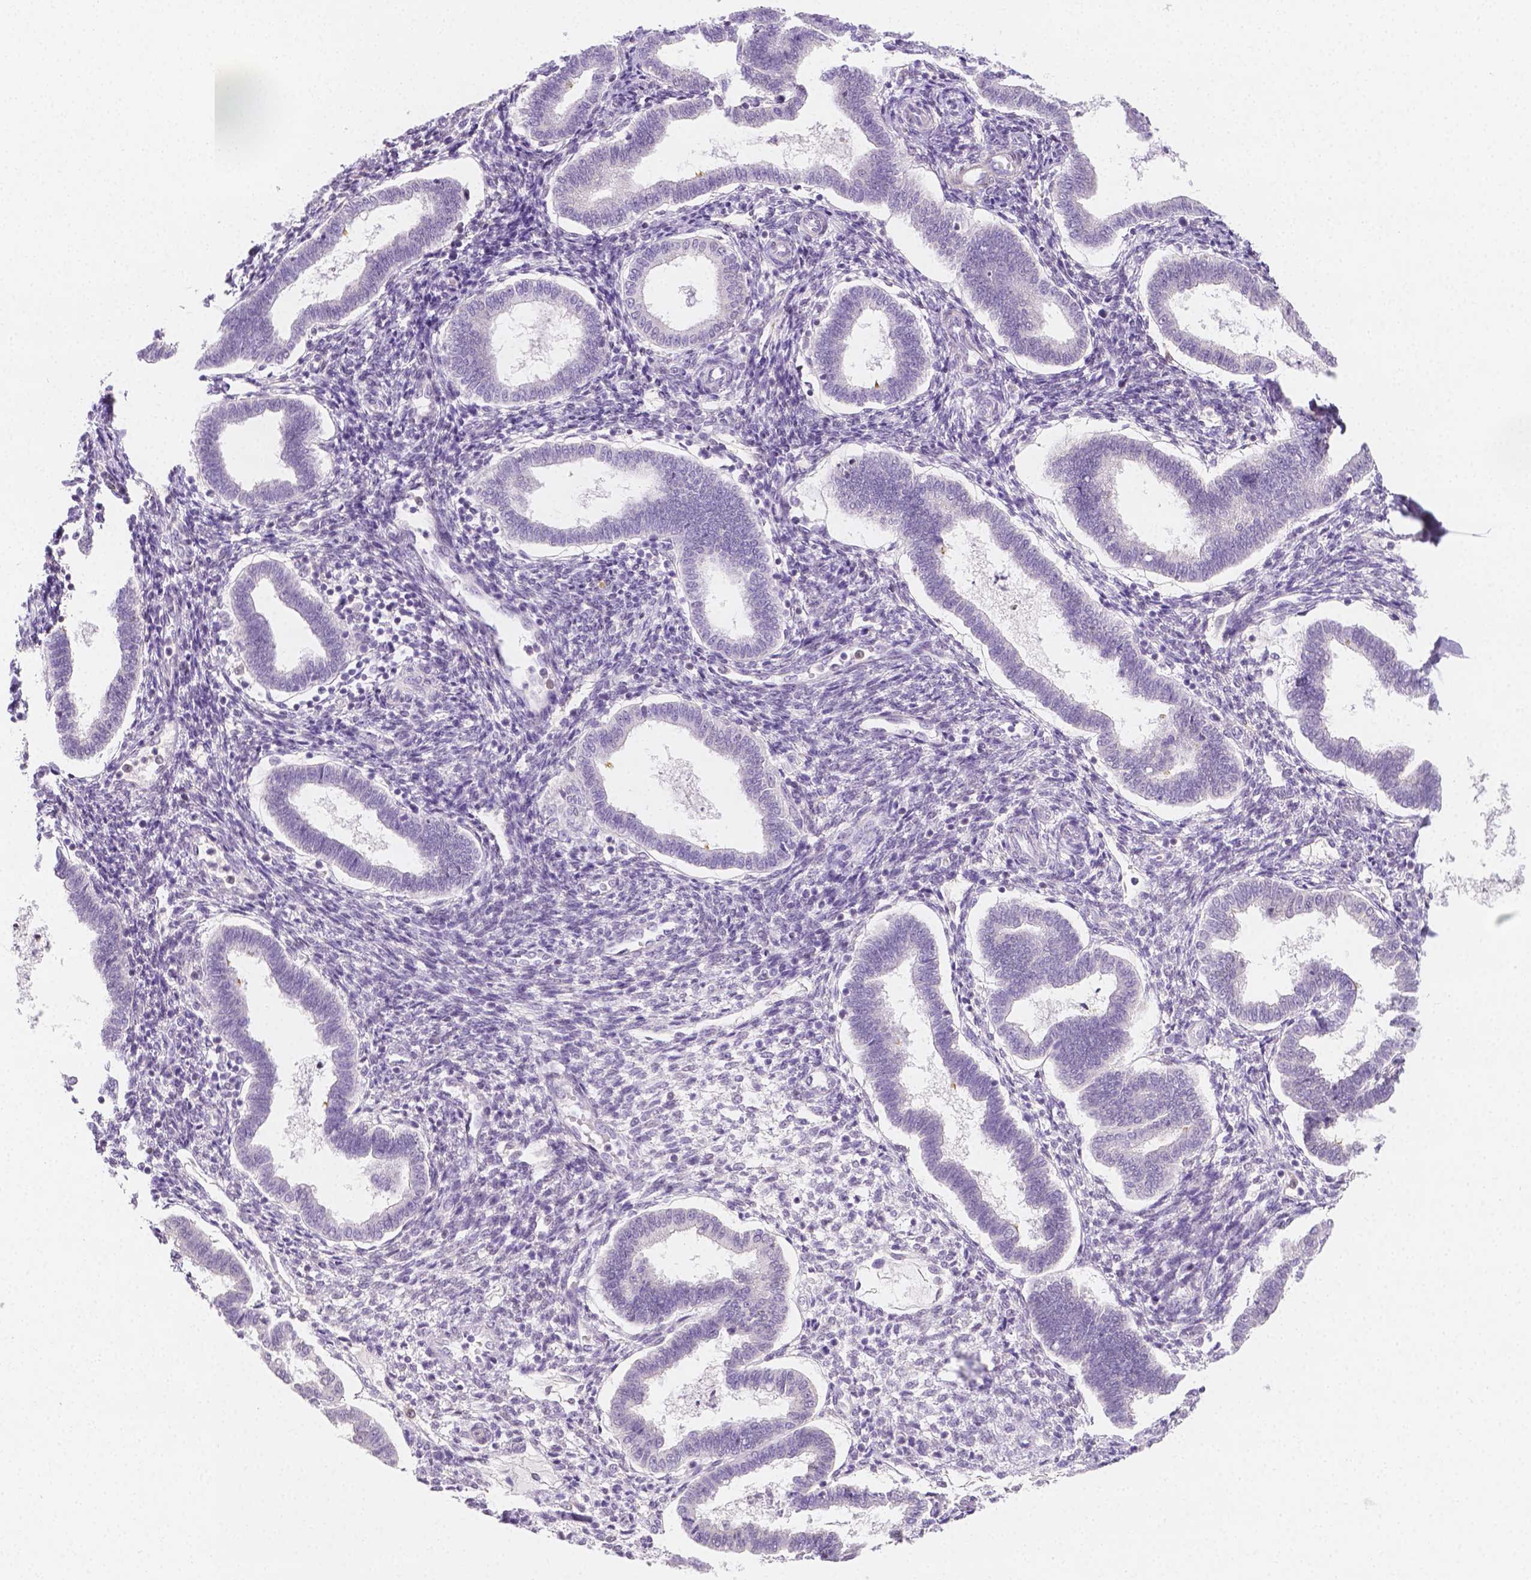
{"staining": {"intensity": "negative", "quantity": "none", "location": "none"}, "tissue": "endometrium", "cell_type": "Cells in endometrial stroma", "image_type": "normal", "snomed": [{"axis": "morphology", "description": "Normal tissue, NOS"}, {"axis": "topography", "description": "Endometrium"}], "caption": "High magnification brightfield microscopy of unremarkable endometrium stained with DAB (brown) and counterstained with hematoxylin (blue): cells in endometrial stroma show no significant staining. (Stains: DAB (3,3'-diaminobenzidine) immunohistochemistry (IHC) with hematoxylin counter stain, Microscopy: brightfield microscopy at high magnification).", "gene": "SGTB", "patient": {"sex": "female", "age": 24}}